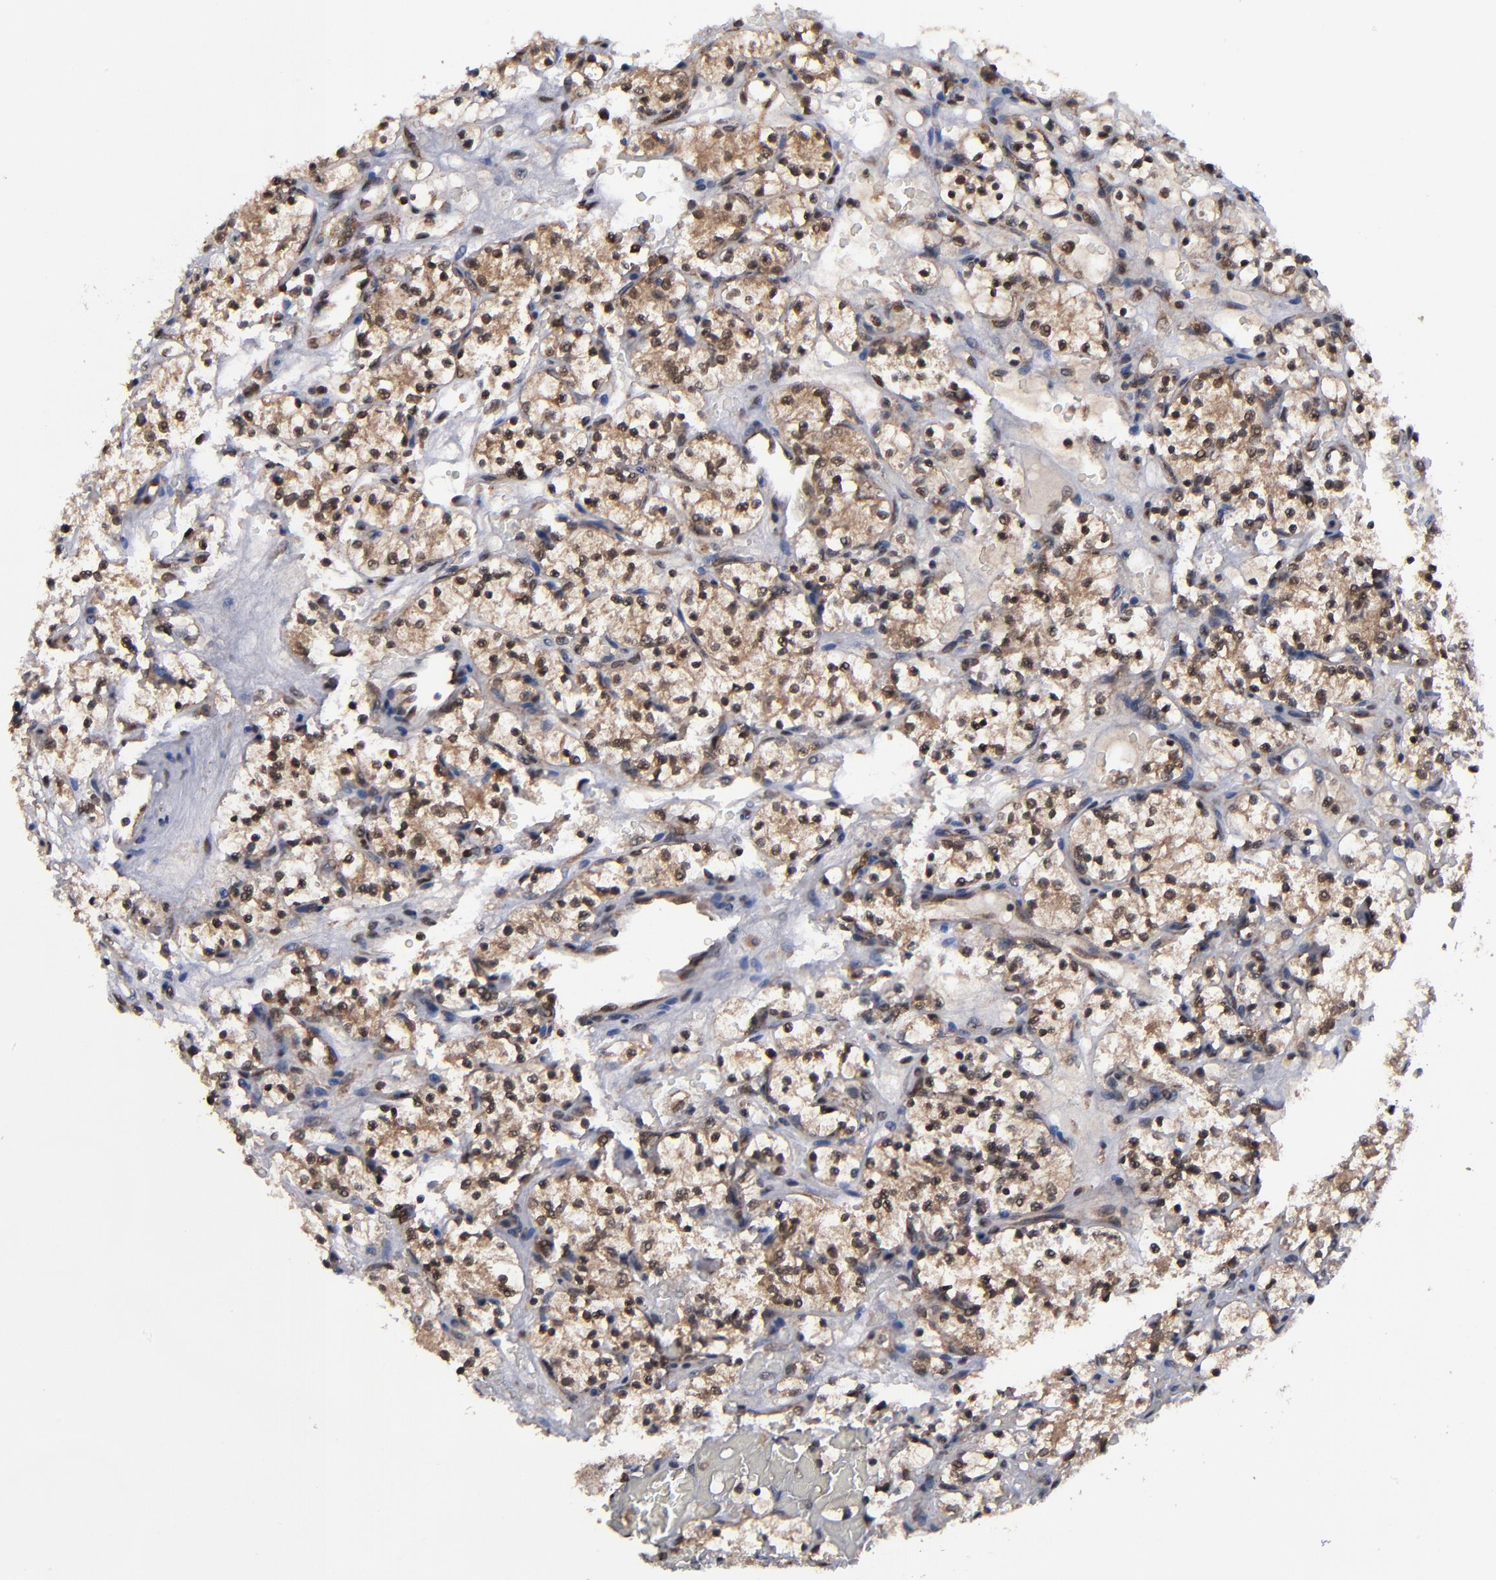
{"staining": {"intensity": "moderate", "quantity": ">75%", "location": "cytoplasmic/membranous,nuclear"}, "tissue": "renal cancer", "cell_type": "Tumor cells", "image_type": "cancer", "snomed": [{"axis": "morphology", "description": "Adenocarcinoma, NOS"}, {"axis": "topography", "description": "Kidney"}], "caption": "Immunohistochemistry (DAB (3,3'-diaminobenzidine)) staining of renal adenocarcinoma exhibits moderate cytoplasmic/membranous and nuclear protein positivity in about >75% of tumor cells.", "gene": "ALG13", "patient": {"sex": "female", "age": 60}}